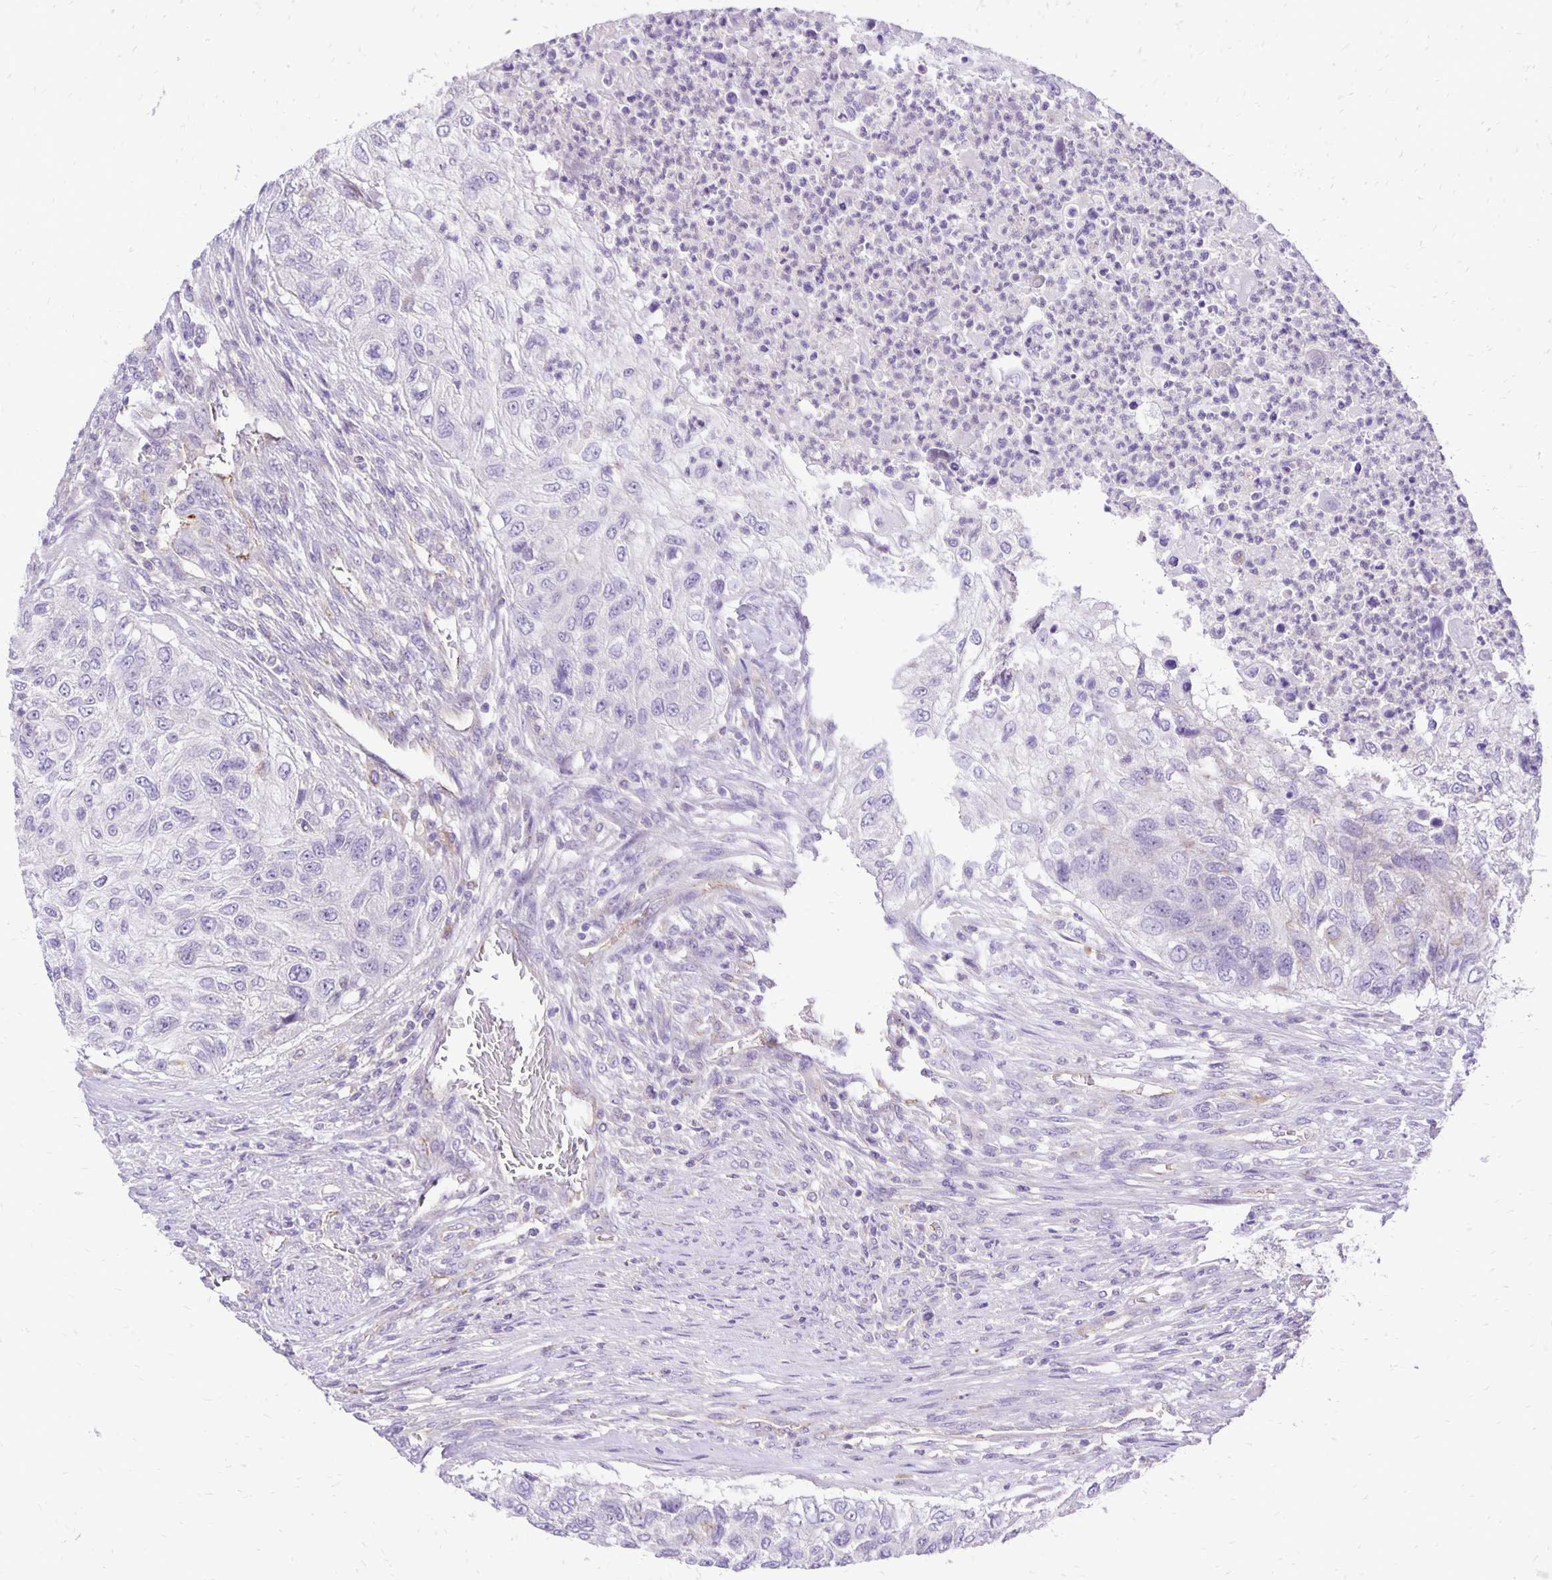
{"staining": {"intensity": "negative", "quantity": "none", "location": "none"}, "tissue": "urothelial cancer", "cell_type": "Tumor cells", "image_type": "cancer", "snomed": [{"axis": "morphology", "description": "Urothelial carcinoma, High grade"}, {"axis": "topography", "description": "Urinary bladder"}], "caption": "This is an immunohistochemistry photomicrograph of high-grade urothelial carcinoma. There is no staining in tumor cells.", "gene": "EIF5A", "patient": {"sex": "female", "age": 60}}